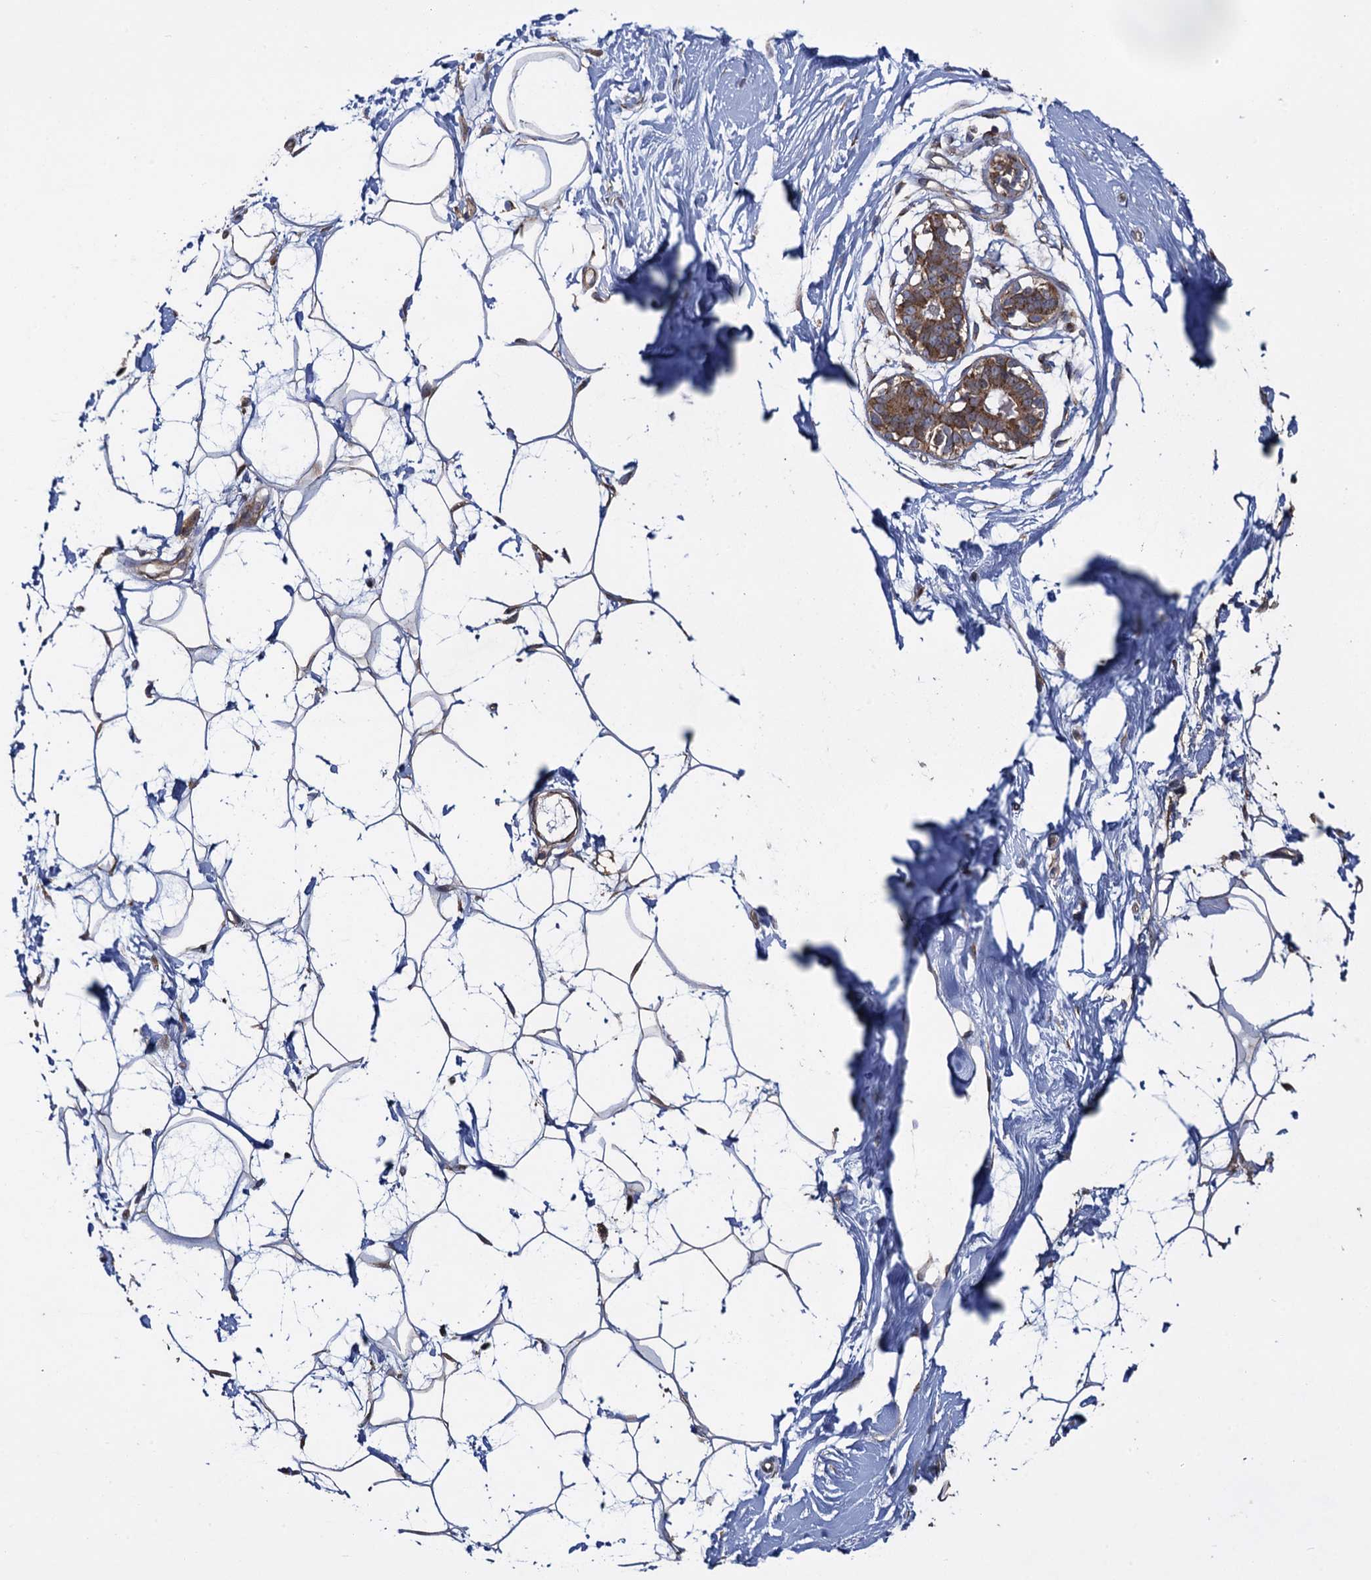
{"staining": {"intensity": "negative", "quantity": "none", "location": "none"}, "tissue": "adipose tissue", "cell_type": "Adipocytes", "image_type": "normal", "snomed": [{"axis": "morphology", "description": "Normal tissue, NOS"}, {"axis": "topography", "description": "Breast"}], "caption": "This is a photomicrograph of IHC staining of unremarkable adipose tissue, which shows no positivity in adipocytes.", "gene": "HAUS1", "patient": {"sex": "female", "age": 26}}